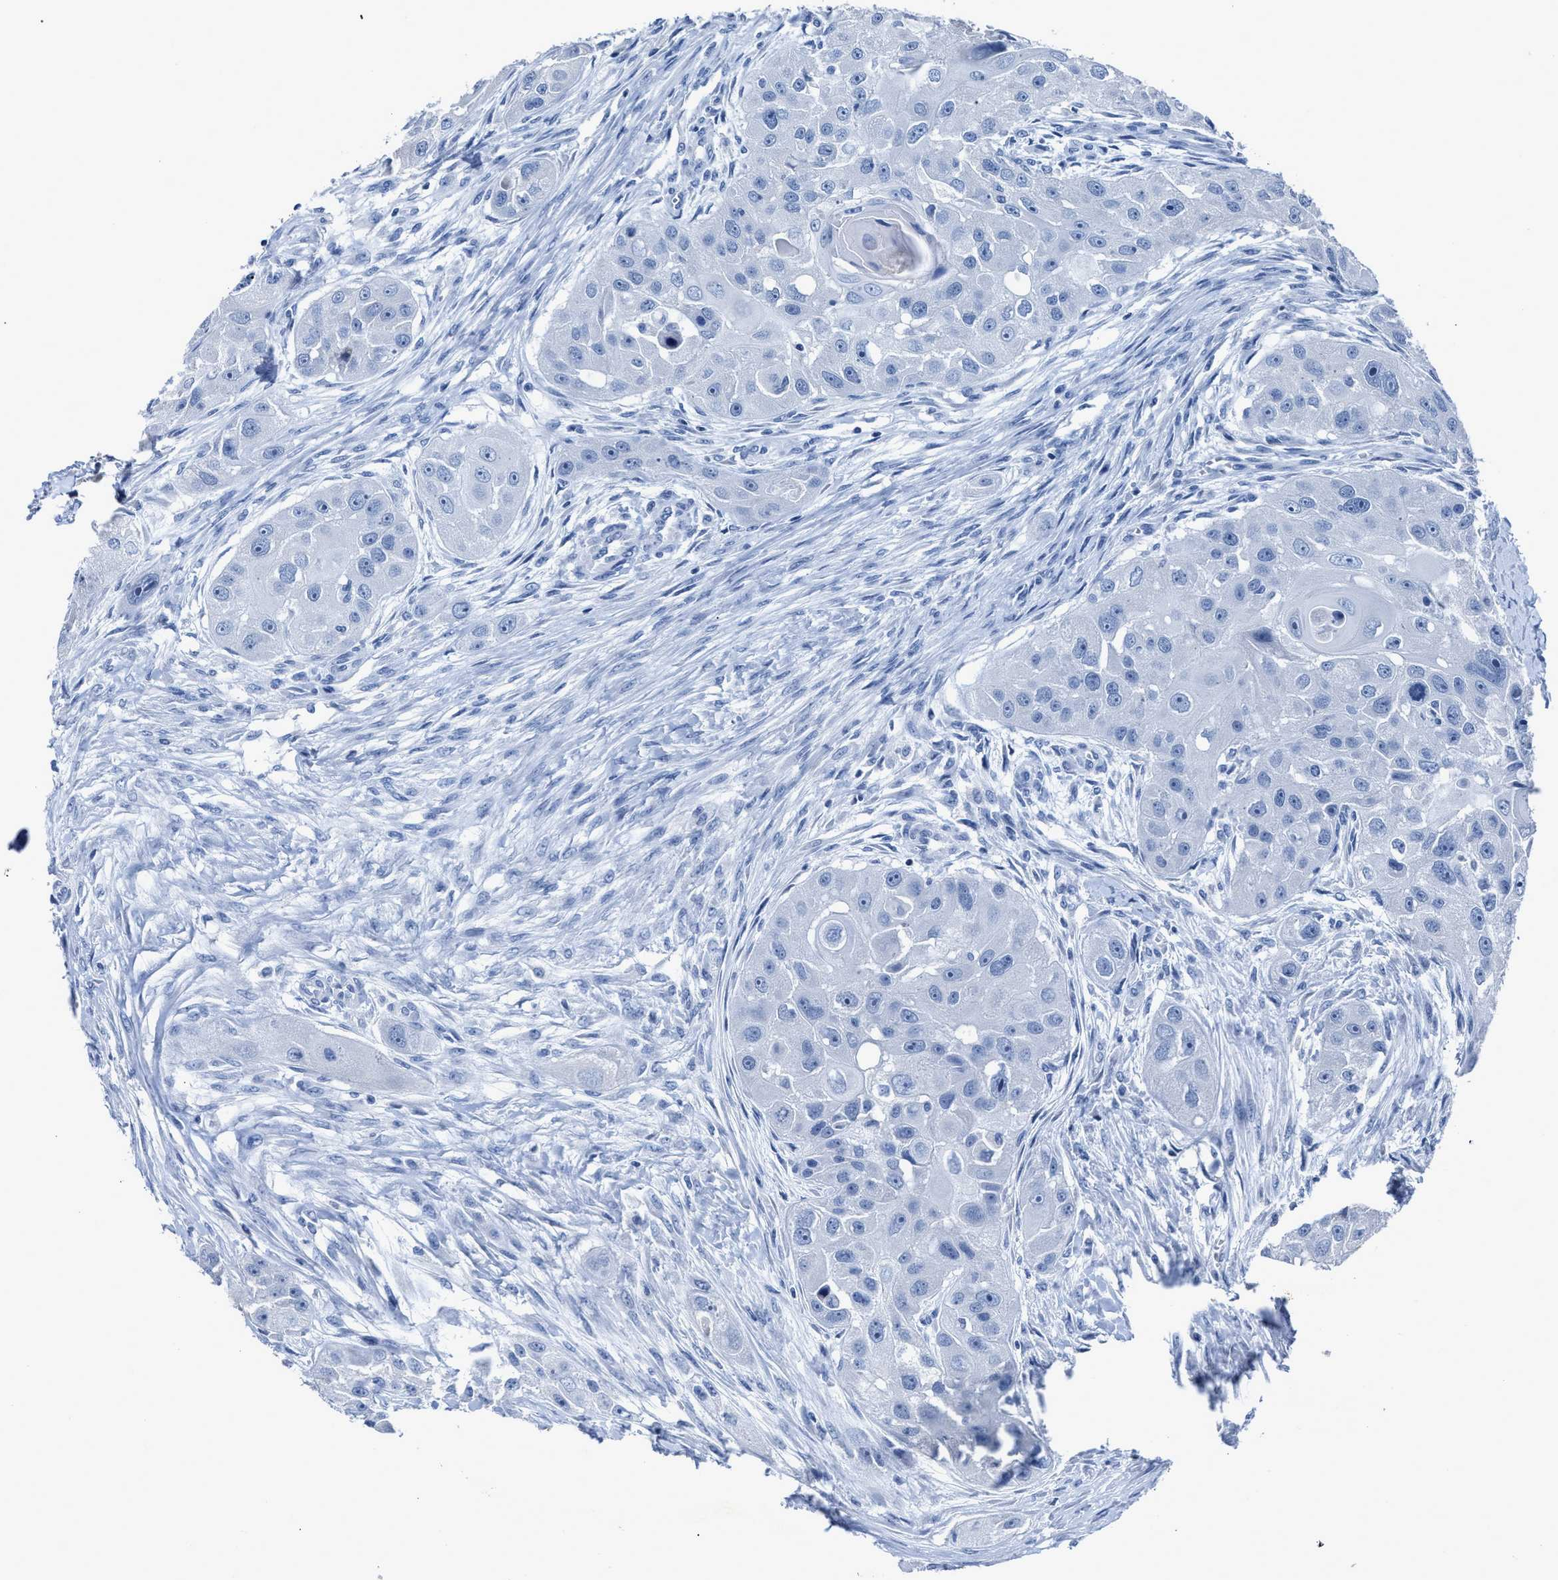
{"staining": {"intensity": "negative", "quantity": "none", "location": "none"}, "tissue": "head and neck cancer", "cell_type": "Tumor cells", "image_type": "cancer", "snomed": [{"axis": "morphology", "description": "Normal tissue, NOS"}, {"axis": "morphology", "description": "Squamous cell carcinoma, NOS"}, {"axis": "topography", "description": "Skeletal muscle"}, {"axis": "topography", "description": "Head-Neck"}], "caption": "An immunohistochemistry (IHC) photomicrograph of head and neck cancer (squamous cell carcinoma) is shown. There is no staining in tumor cells of head and neck cancer (squamous cell carcinoma). (Stains: DAB (3,3'-diaminobenzidine) immunohistochemistry with hematoxylin counter stain, Microscopy: brightfield microscopy at high magnification).", "gene": "CEACAM5", "patient": {"sex": "male", "age": 51}}